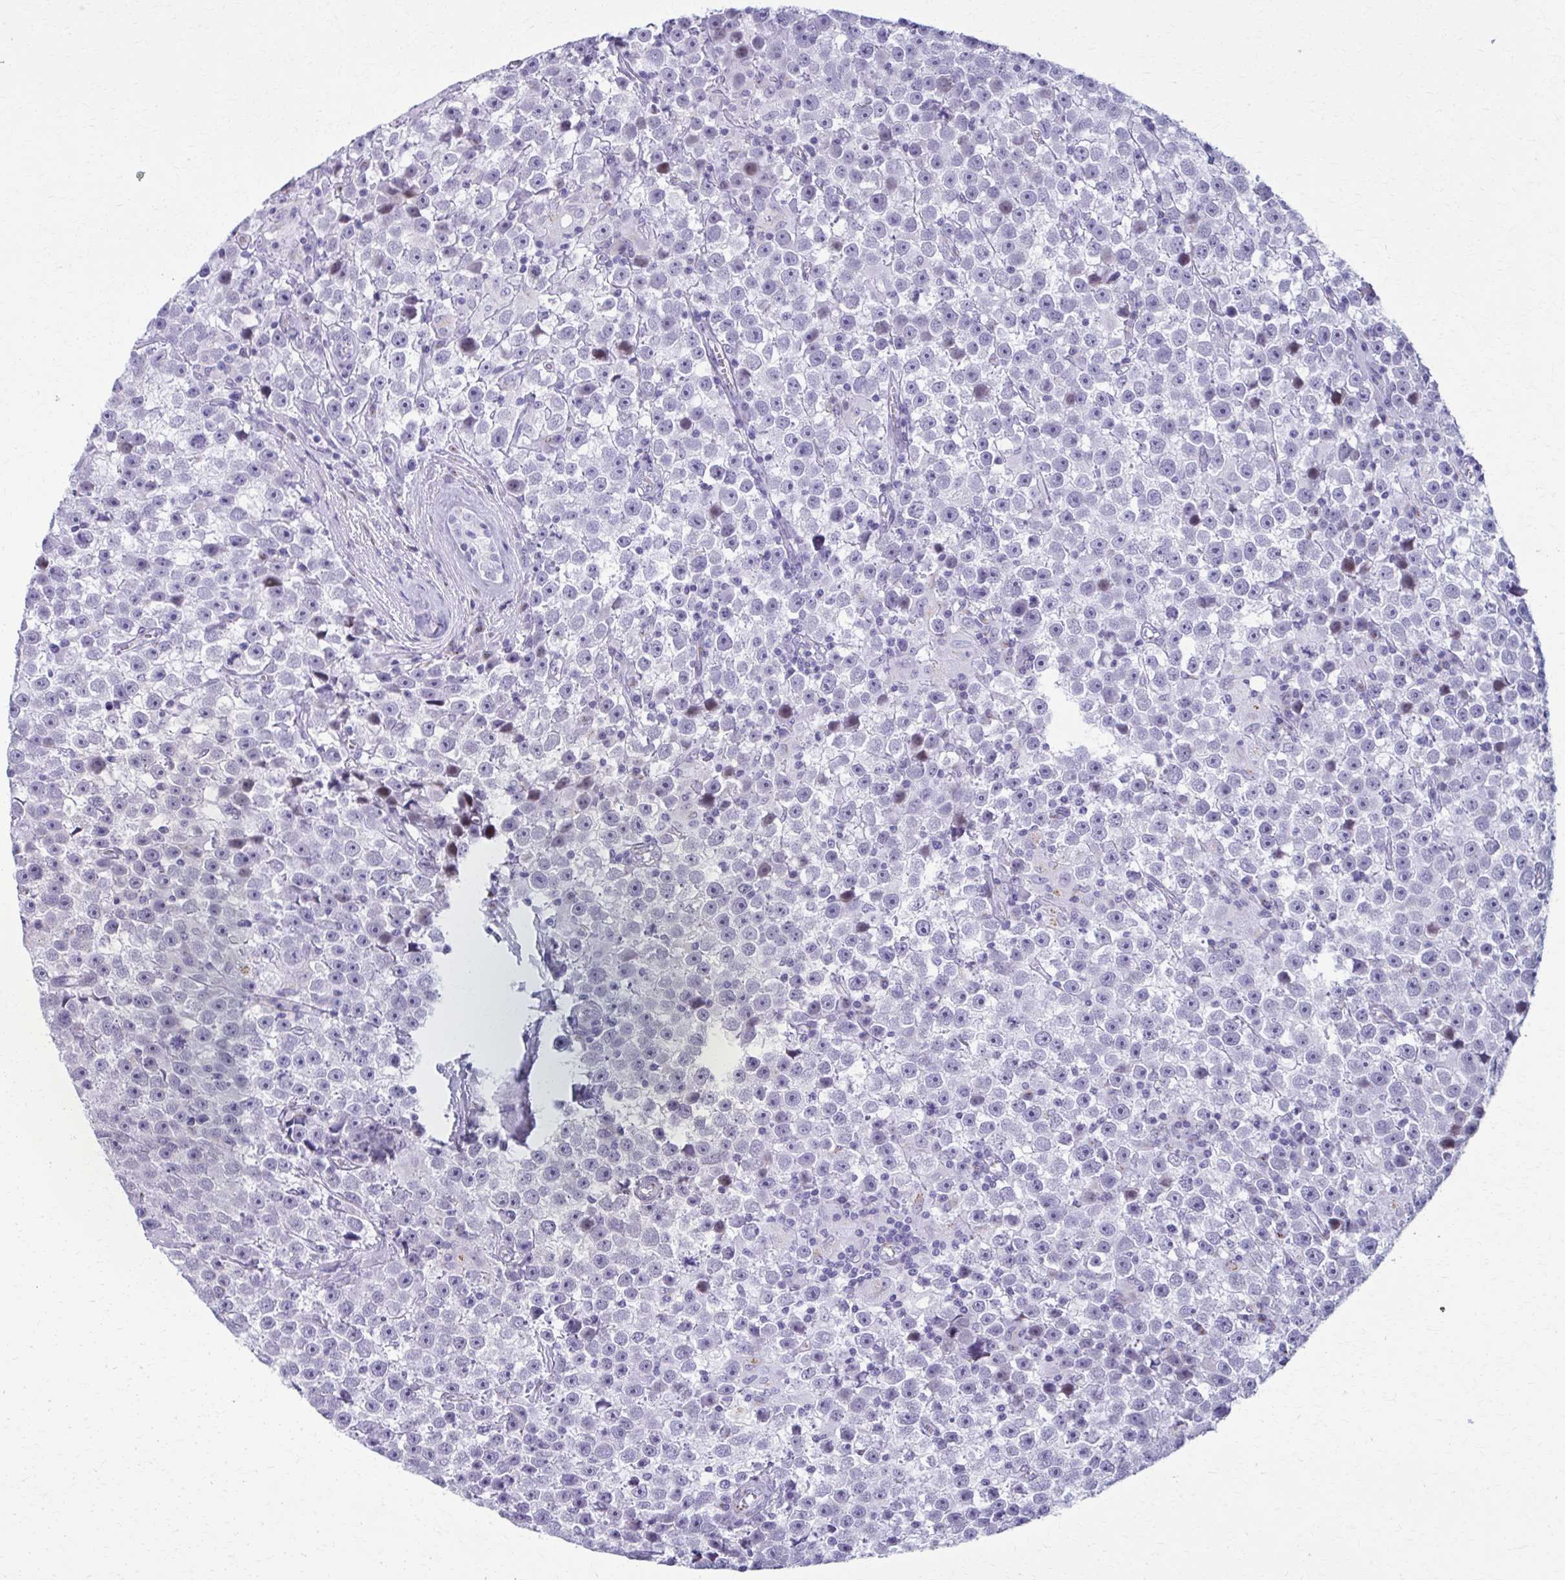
{"staining": {"intensity": "negative", "quantity": "none", "location": "none"}, "tissue": "testis cancer", "cell_type": "Tumor cells", "image_type": "cancer", "snomed": [{"axis": "morphology", "description": "Seminoma, NOS"}, {"axis": "topography", "description": "Testis"}], "caption": "A micrograph of human testis cancer (seminoma) is negative for staining in tumor cells.", "gene": "ZNF682", "patient": {"sex": "male", "age": 31}}